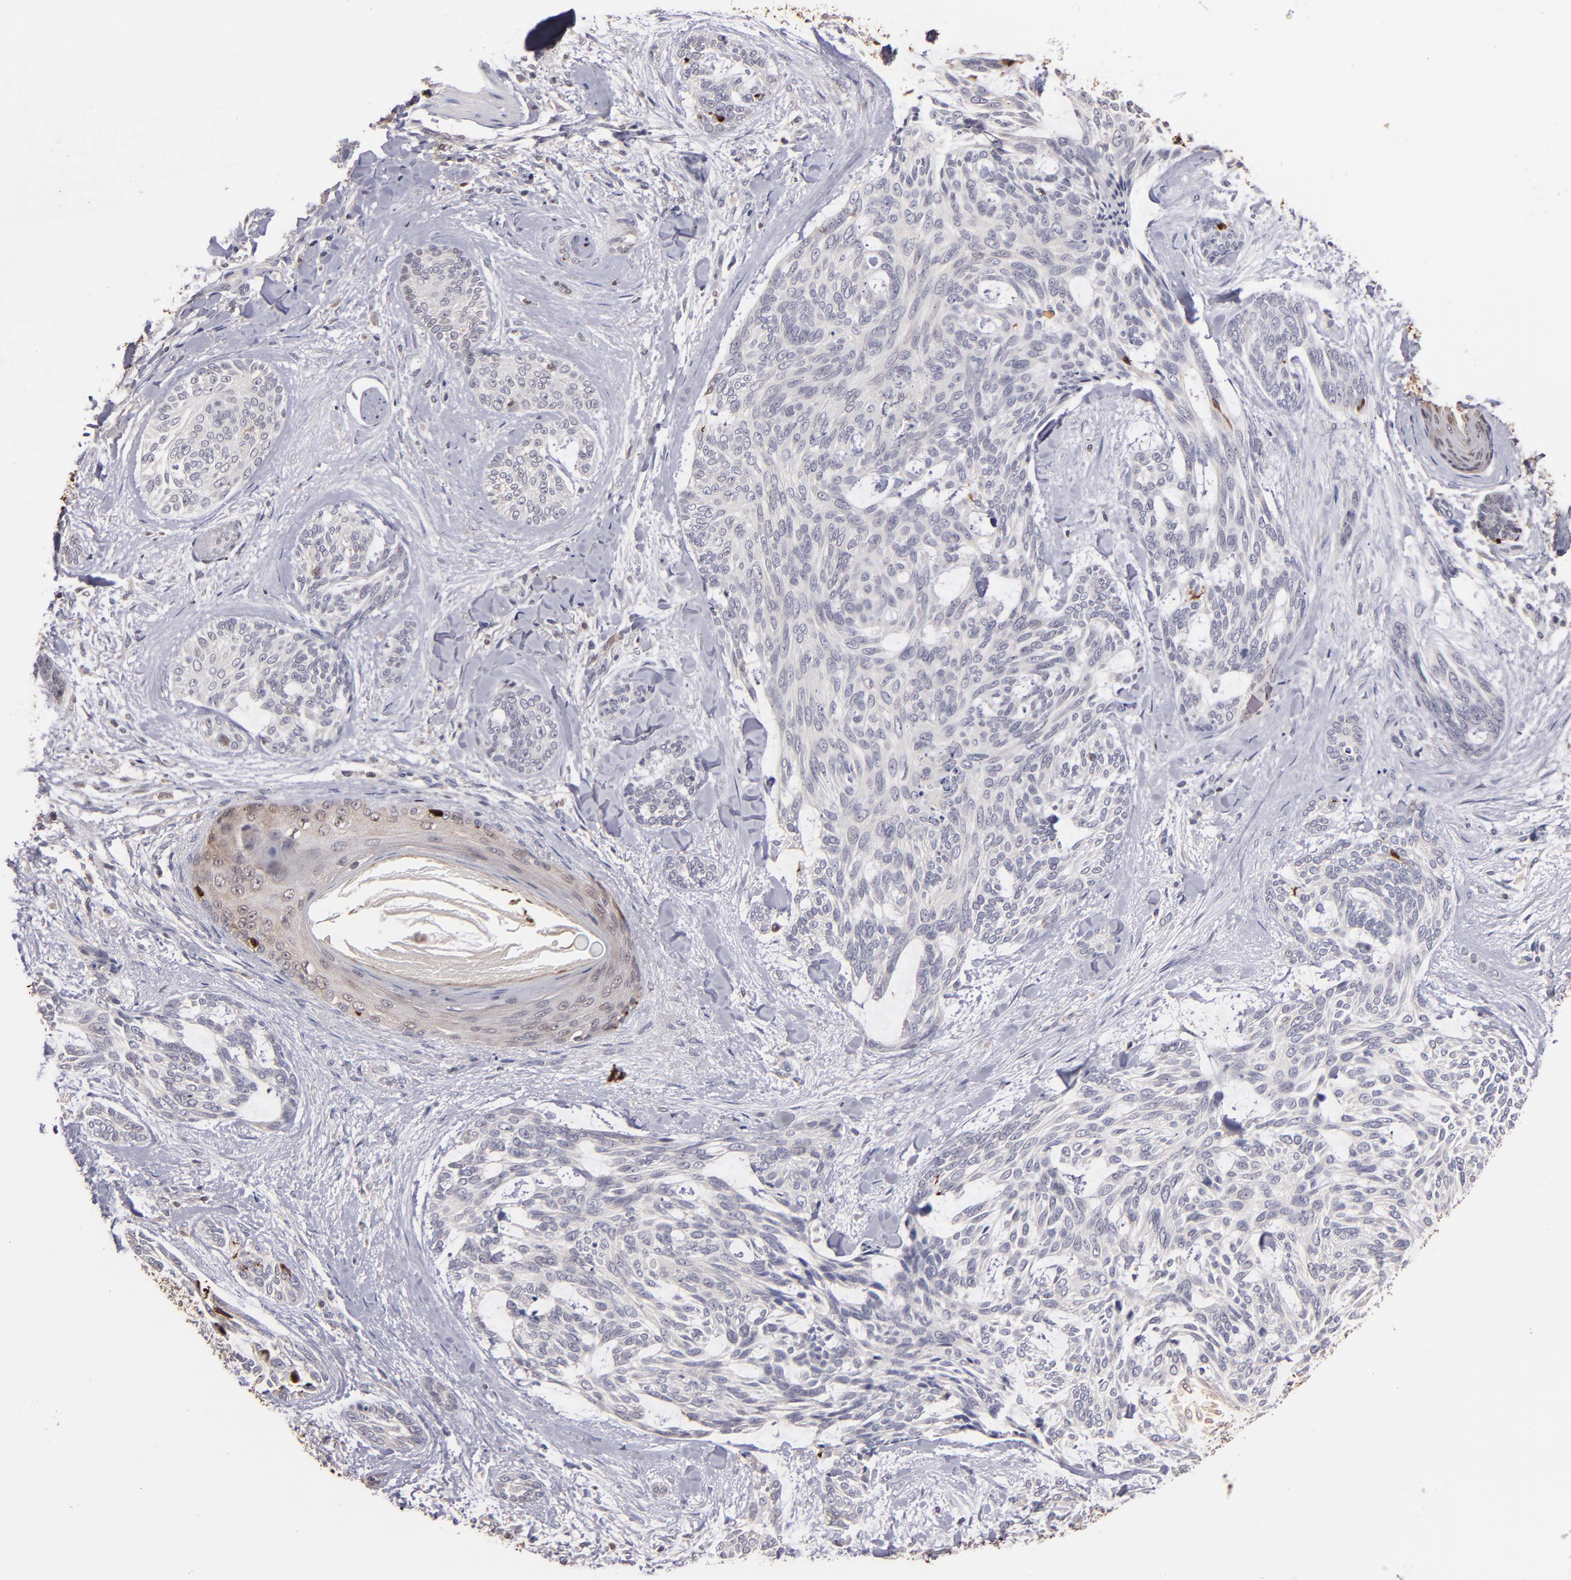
{"staining": {"intensity": "moderate", "quantity": "<25%", "location": "cytoplasmic/membranous,nuclear"}, "tissue": "skin cancer", "cell_type": "Tumor cells", "image_type": "cancer", "snomed": [{"axis": "morphology", "description": "Normal tissue, NOS"}, {"axis": "morphology", "description": "Basal cell carcinoma"}, {"axis": "topography", "description": "Skin"}], "caption": "Brown immunohistochemical staining in basal cell carcinoma (skin) demonstrates moderate cytoplasmic/membranous and nuclear staining in about <25% of tumor cells. (DAB (3,3'-diaminobenzidine) IHC with brightfield microscopy, high magnification).", "gene": "S100A1", "patient": {"sex": "female", "age": 71}}